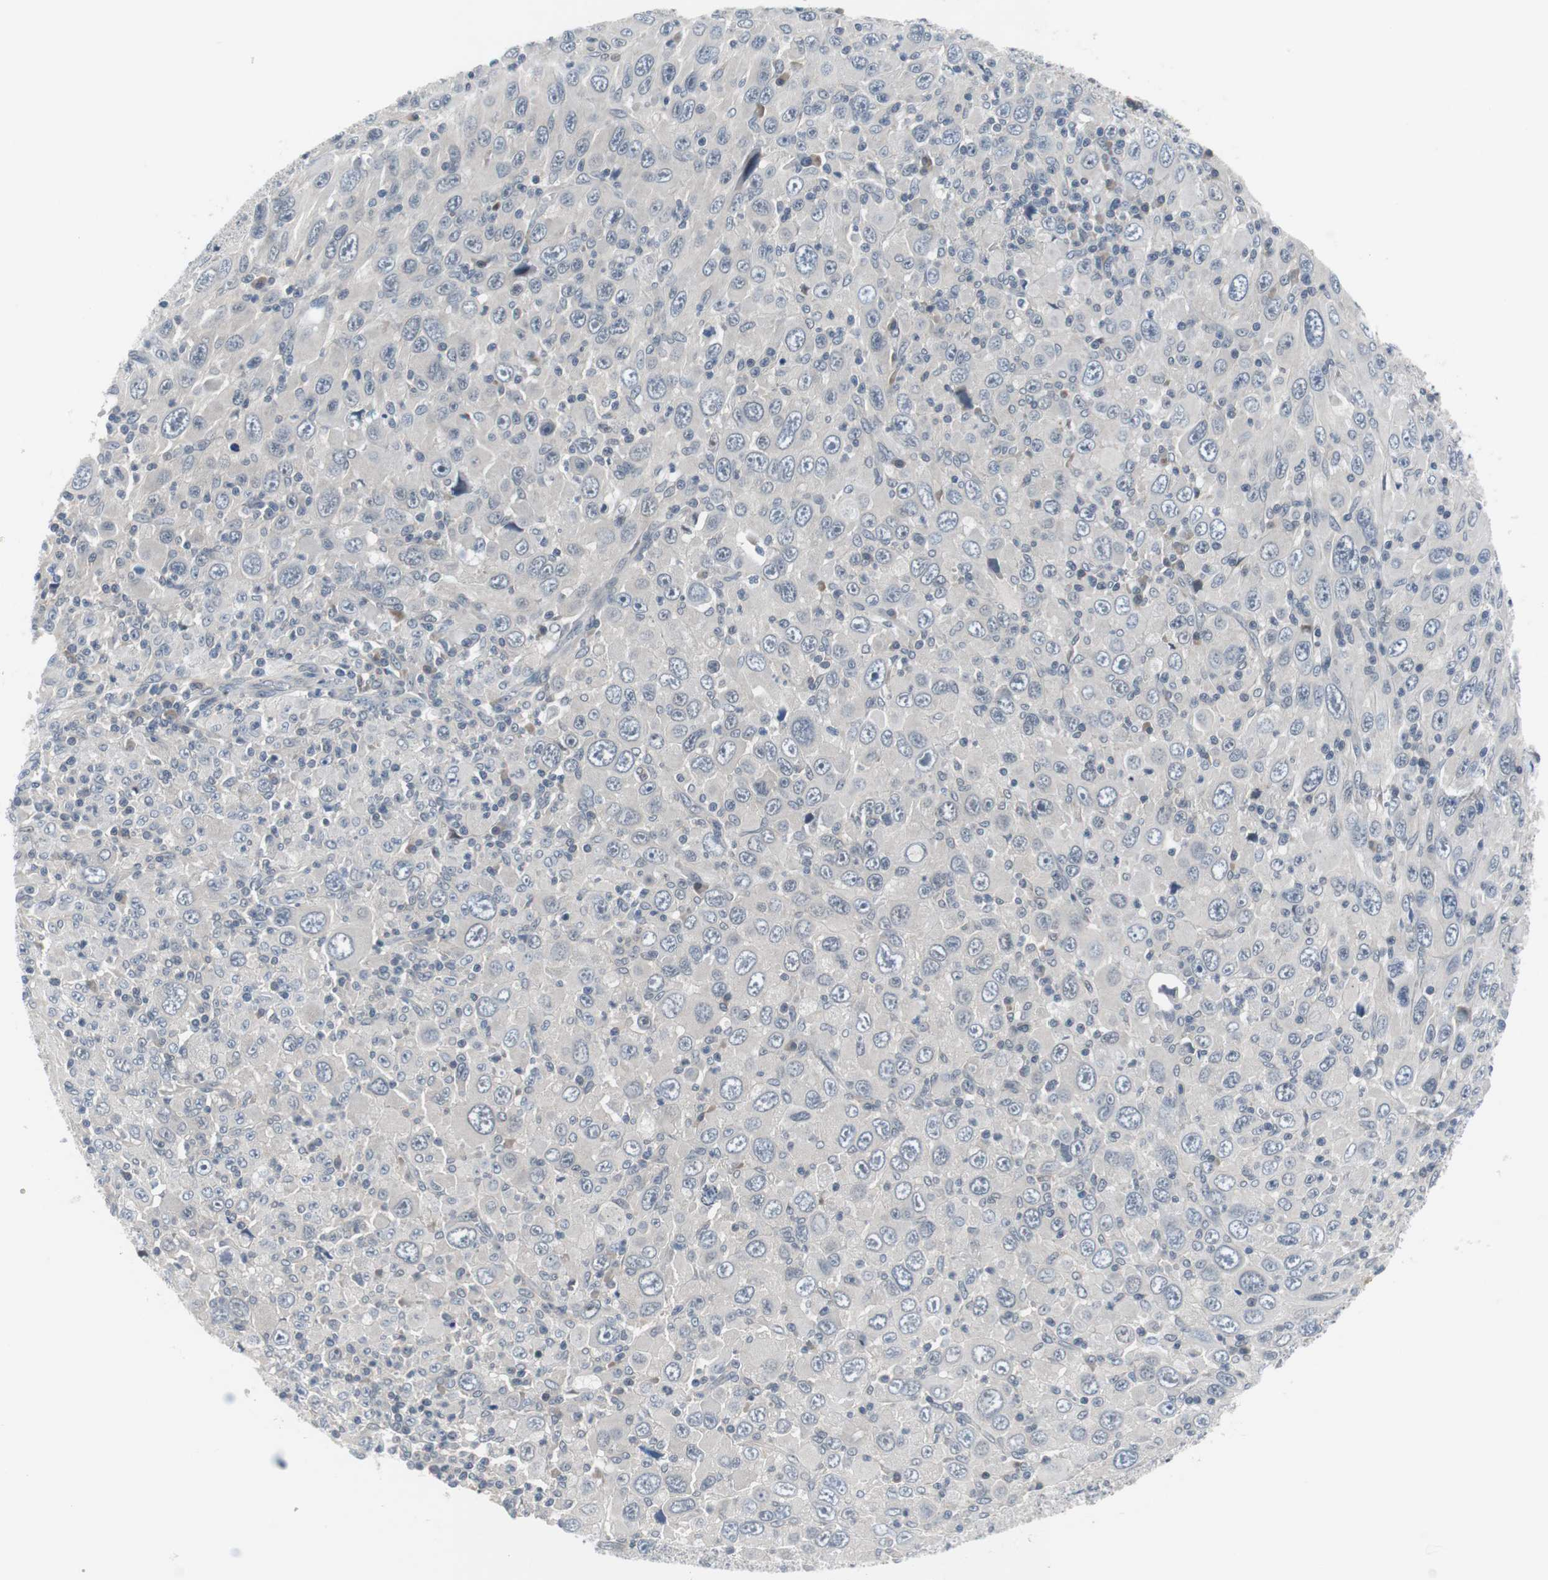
{"staining": {"intensity": "negative", "quantity": "none", "location": "none"}, "tissue": "melanoma", "cell_type": "Tumor cells", "image_type": "cancer", "snomed": [{"axis": "morphology", "description": "Malignant melanoma, Metastatic site"}, {"axis": "topography", "description": "Skin"}], "caption": "Protein analysis of melanoma displays no significant expression in tumor cells. Brightfield microscopy of IHC stained with DAB (3,3'-diaminobenzidine) (brown) and hematoxylin (blue), captured at high magnification.", "gene": "MAP2K4", "patient": {"sex": "female", "age": 56}}